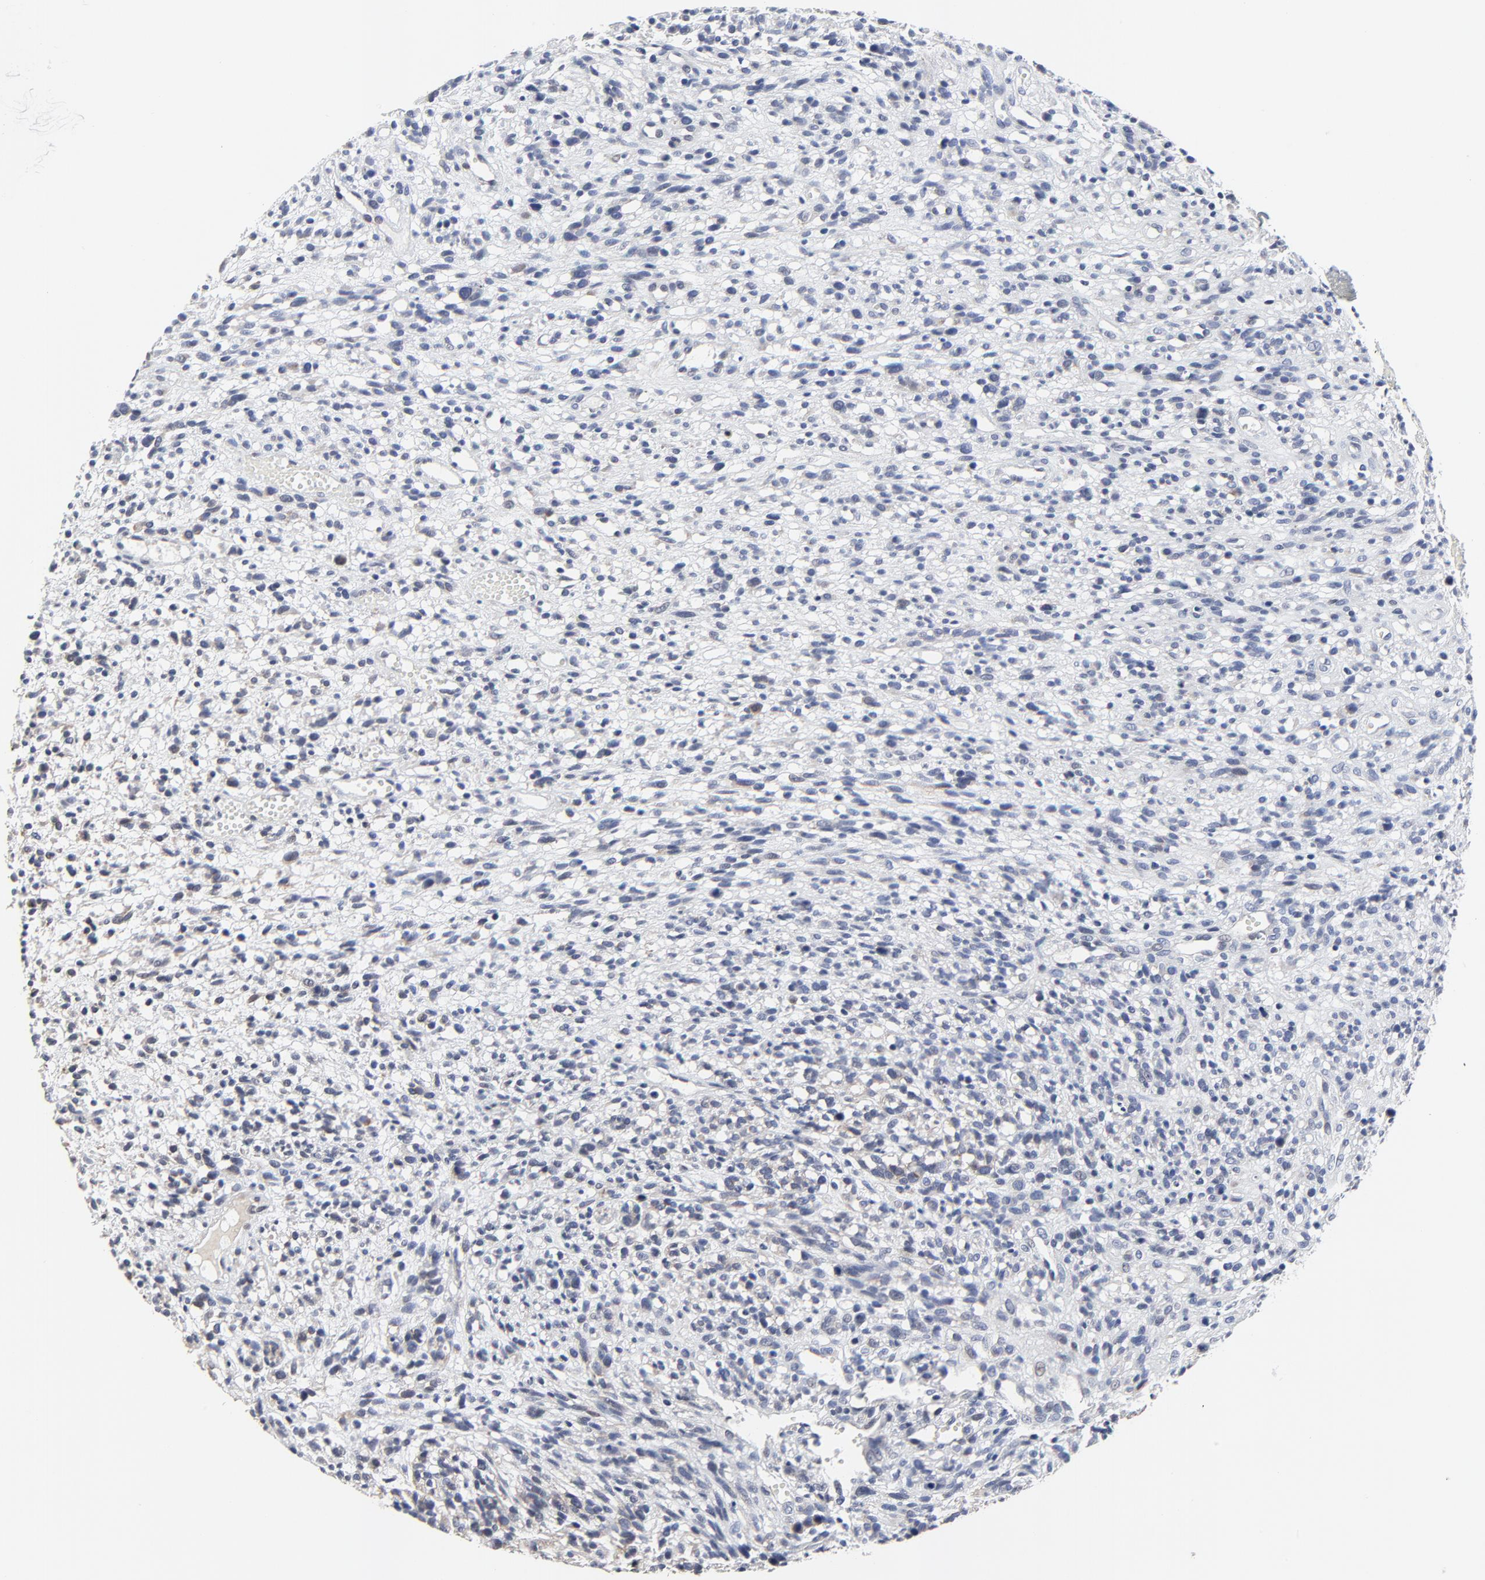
{"staining": {"intensity": "negative", "quantity": "none", "location": "none"}, "tissue": "glioma", "cell_type": "Tumor cells", "image_type": "cancer", "snomed": [{"axis": "morphology", "description": "Glioma, malignant, High grade"}, {"axis": "topography", "description": "Brain"}], "caption": "A high-resolution histopathology image shows IHC staining of malignant glioma (high-grade), which shows no significant expression in tumor cells. Brightfield microscopy of IHC stained with DAB (brown) and hematoxylin (blue), captured at high magnification.", "gene": "NLGN3", "patient": {"sex": "male", "age": 66}}